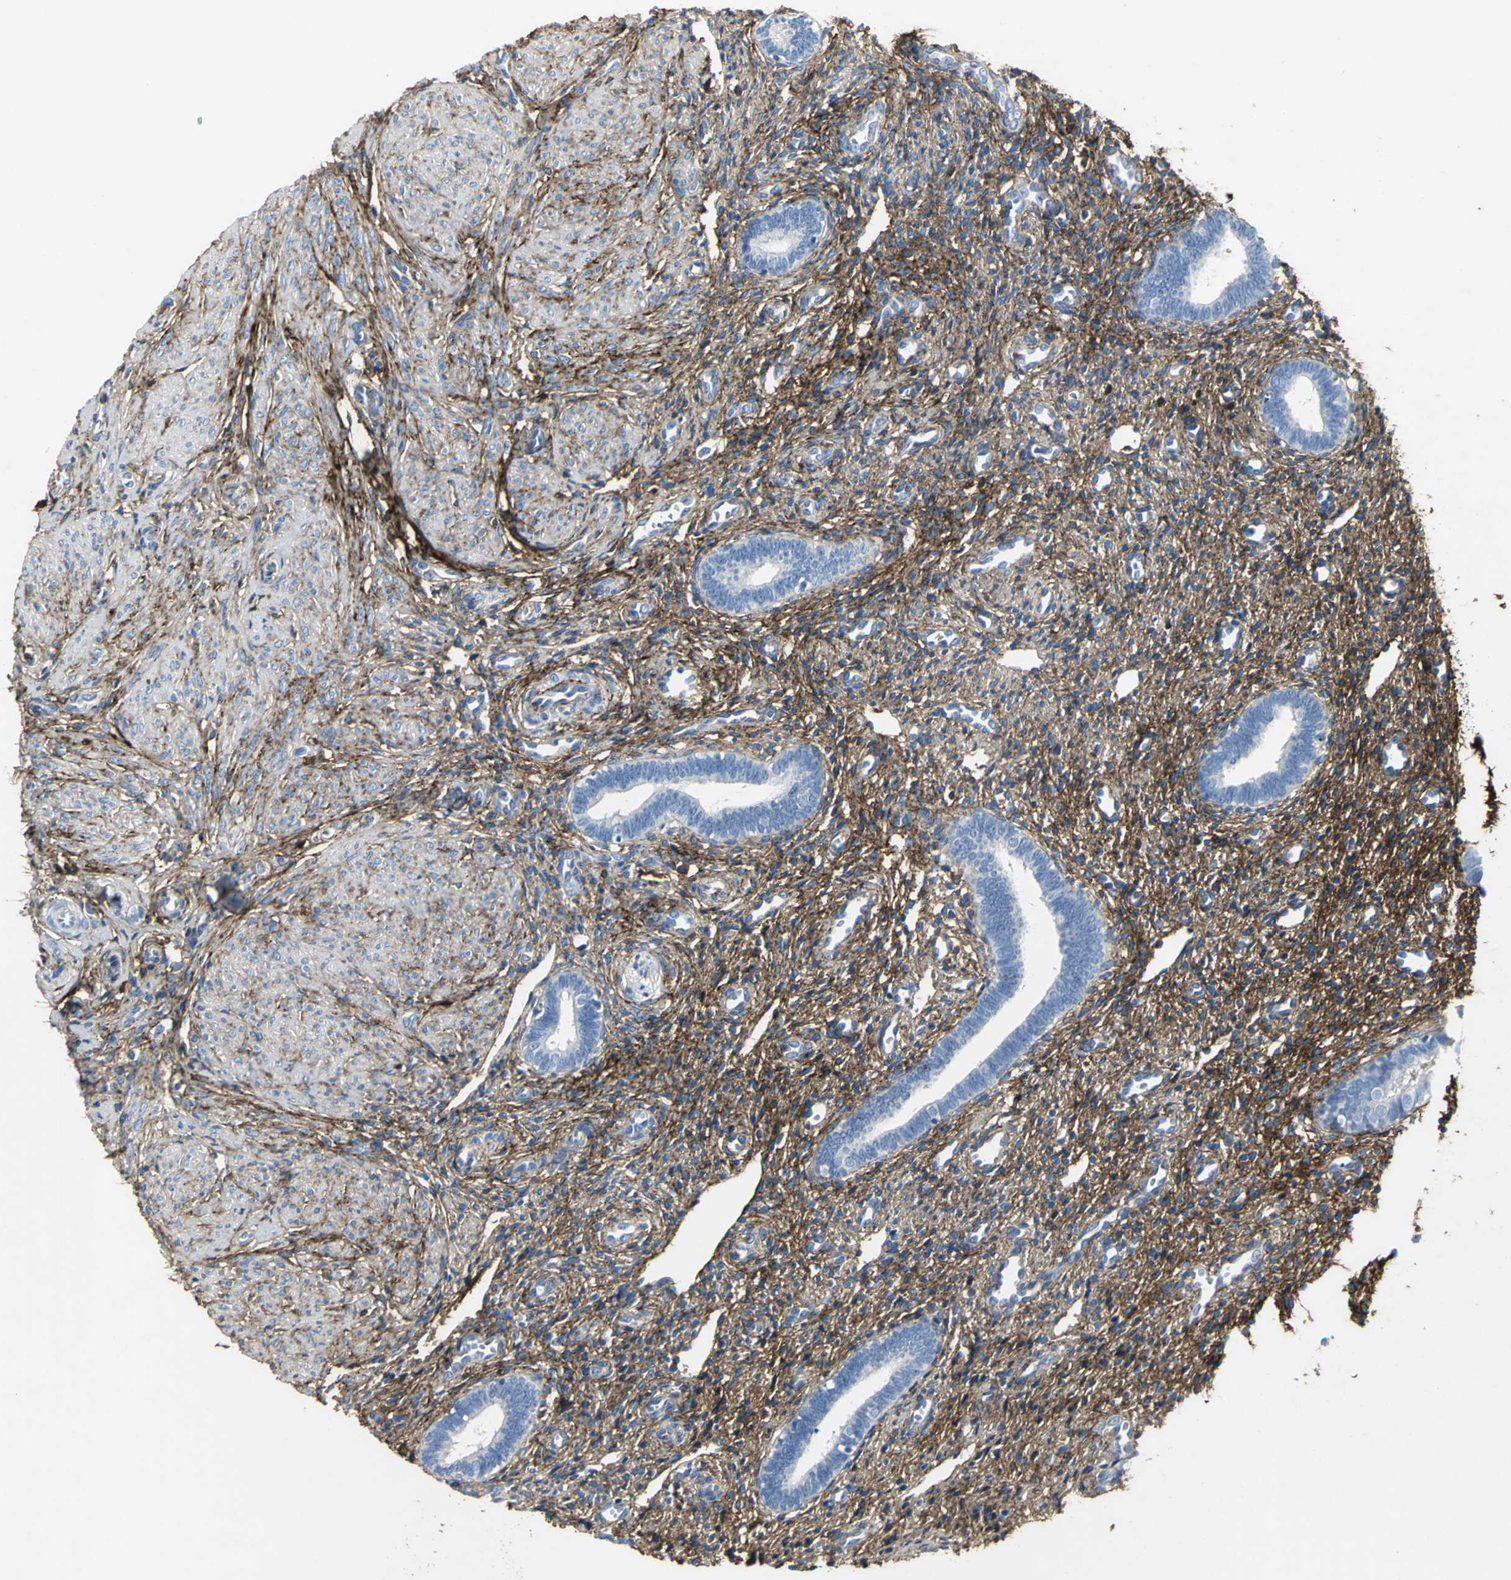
{"staining": {"intensity": "strong", "quantity": ">75%", "location": "cytoplasmic/membranous"}, "tissue": "endometrium", "cell_type": "Cells in endometrial stroma", "image_type": "normal", "snomed": [{"axis": "morphology", "description": "Normal tissue, NOS"}, {"axis": "topography", "description": "Endometrium"}], "caption": "A histopathology image of endometrium stained for a protein exhibits strong cytoplasmic/membranous brown staining in cells in endometrial stroma.", "gene": "EFNB3", "patient": {"sex": "female", "age": 27}}